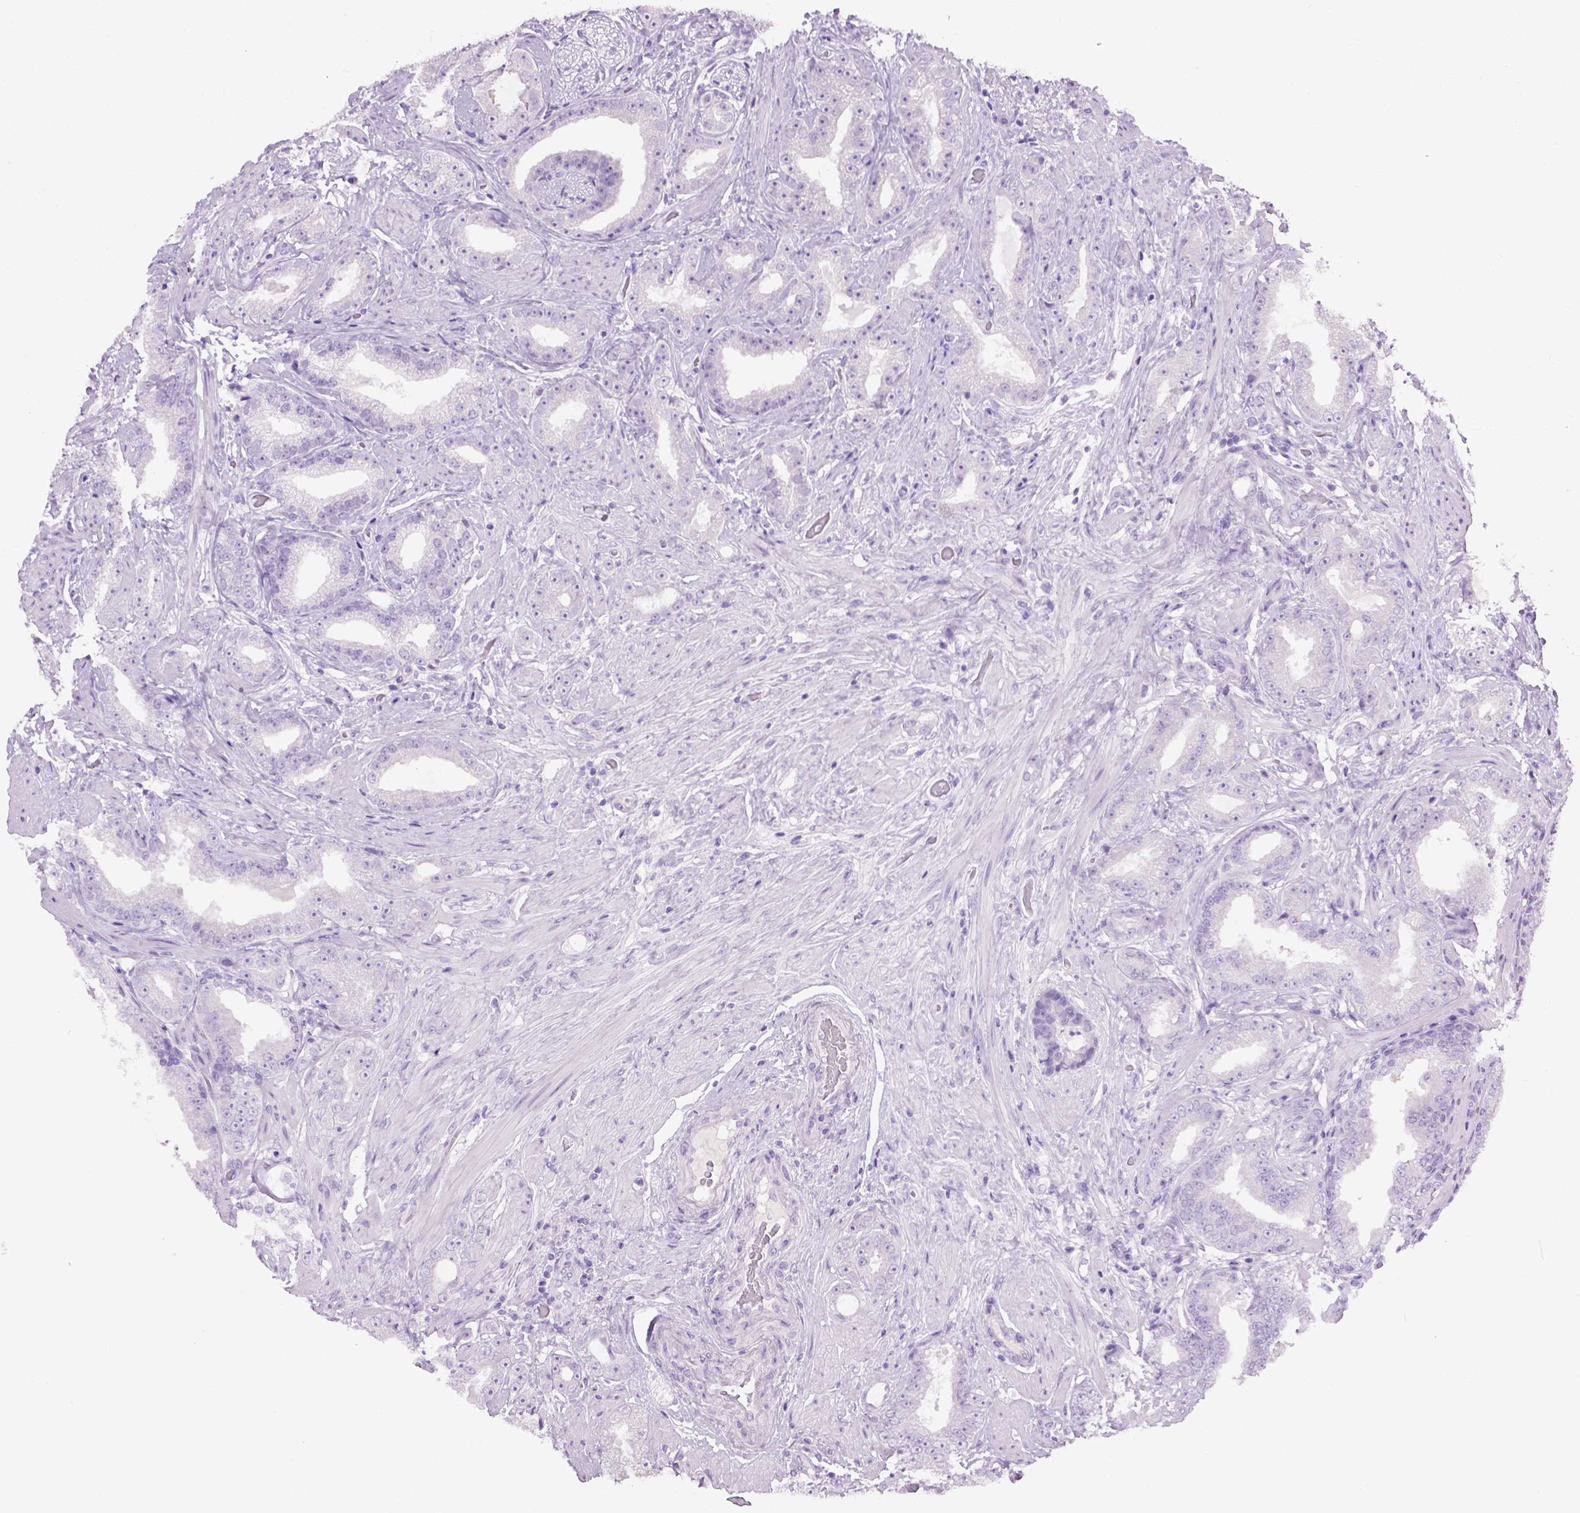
{"staining": {"intensity": "negative", "quantity": "none", "location": "none"}, "tissue": "prostate cancer", "cell_type": "Tumor cells", "image_type": "cancer", "snomed": [{"axis": "morphology", "description": "Adenocarcinoma, Low grade"}, {"axis": "topography", "description": "Prostate"}], "caption": "An image of prostate cancer stained for a protein demonstrates no brown staining in tumor cells. Nuclei are stained in blue.", "gene": "CYP24A1", "patient": {"sex": "male", "age": 60}}